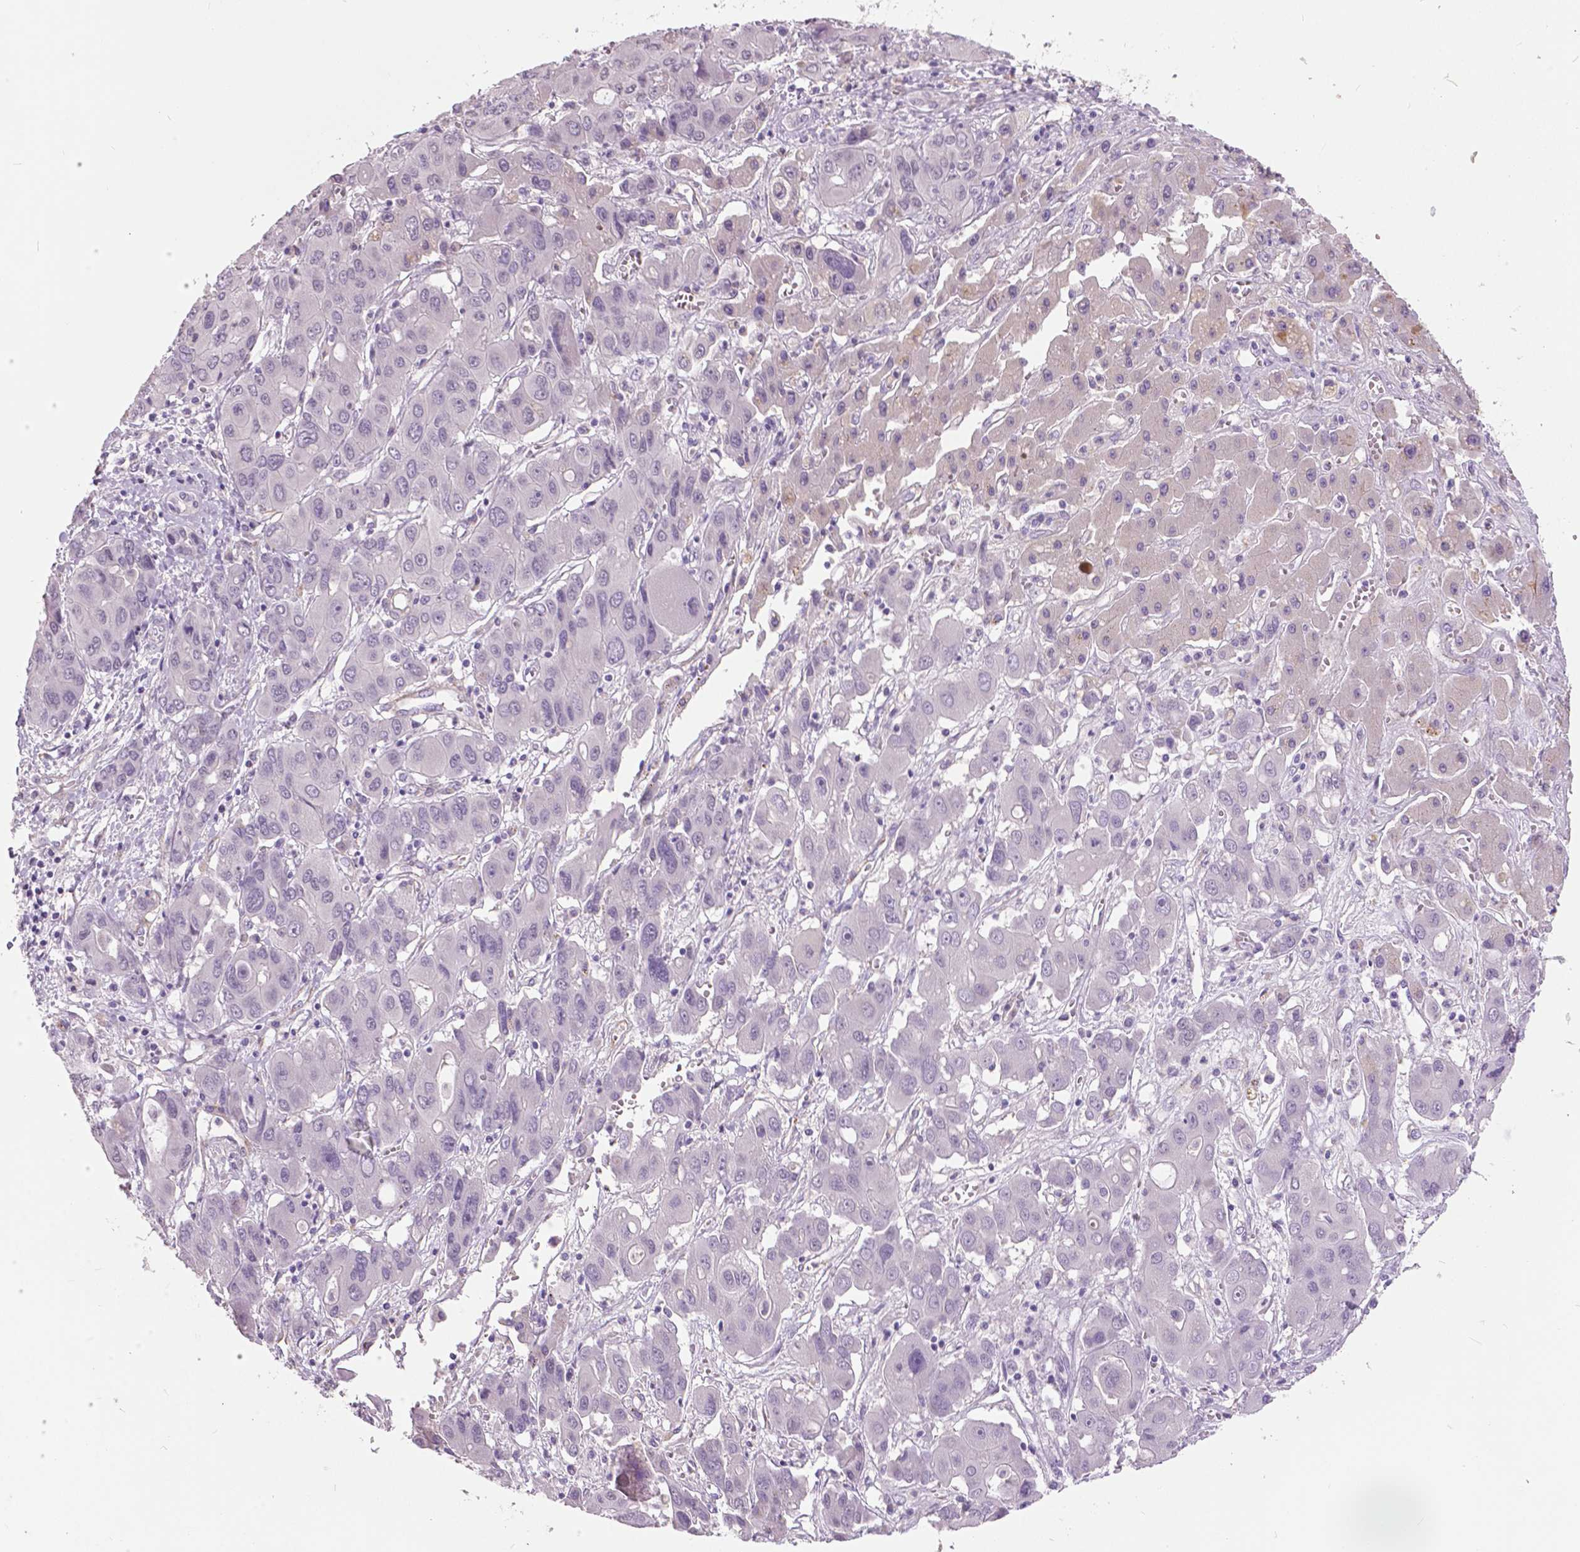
{"staining": {"intensity": "negative", "quantity": "none", "location": "none"}, "tissue": "liver cancer", "cell_type": "Tumor cells", "image_type": "cancer", "snomed": [{"axis": "morphology", "description": "Cholangiocarcinoma"}, {"axis": "topography", "description": "Liver"}], "caption": "This histopathology image is of liver cholangiocarcinoma stained with immunohistochemistry to label a protein in brown with the nuclei are counter-stained blue. There is no positivity in tumor cells.", "gene": "FOXA1", "patient": {"sex": "male", "age": 67}}